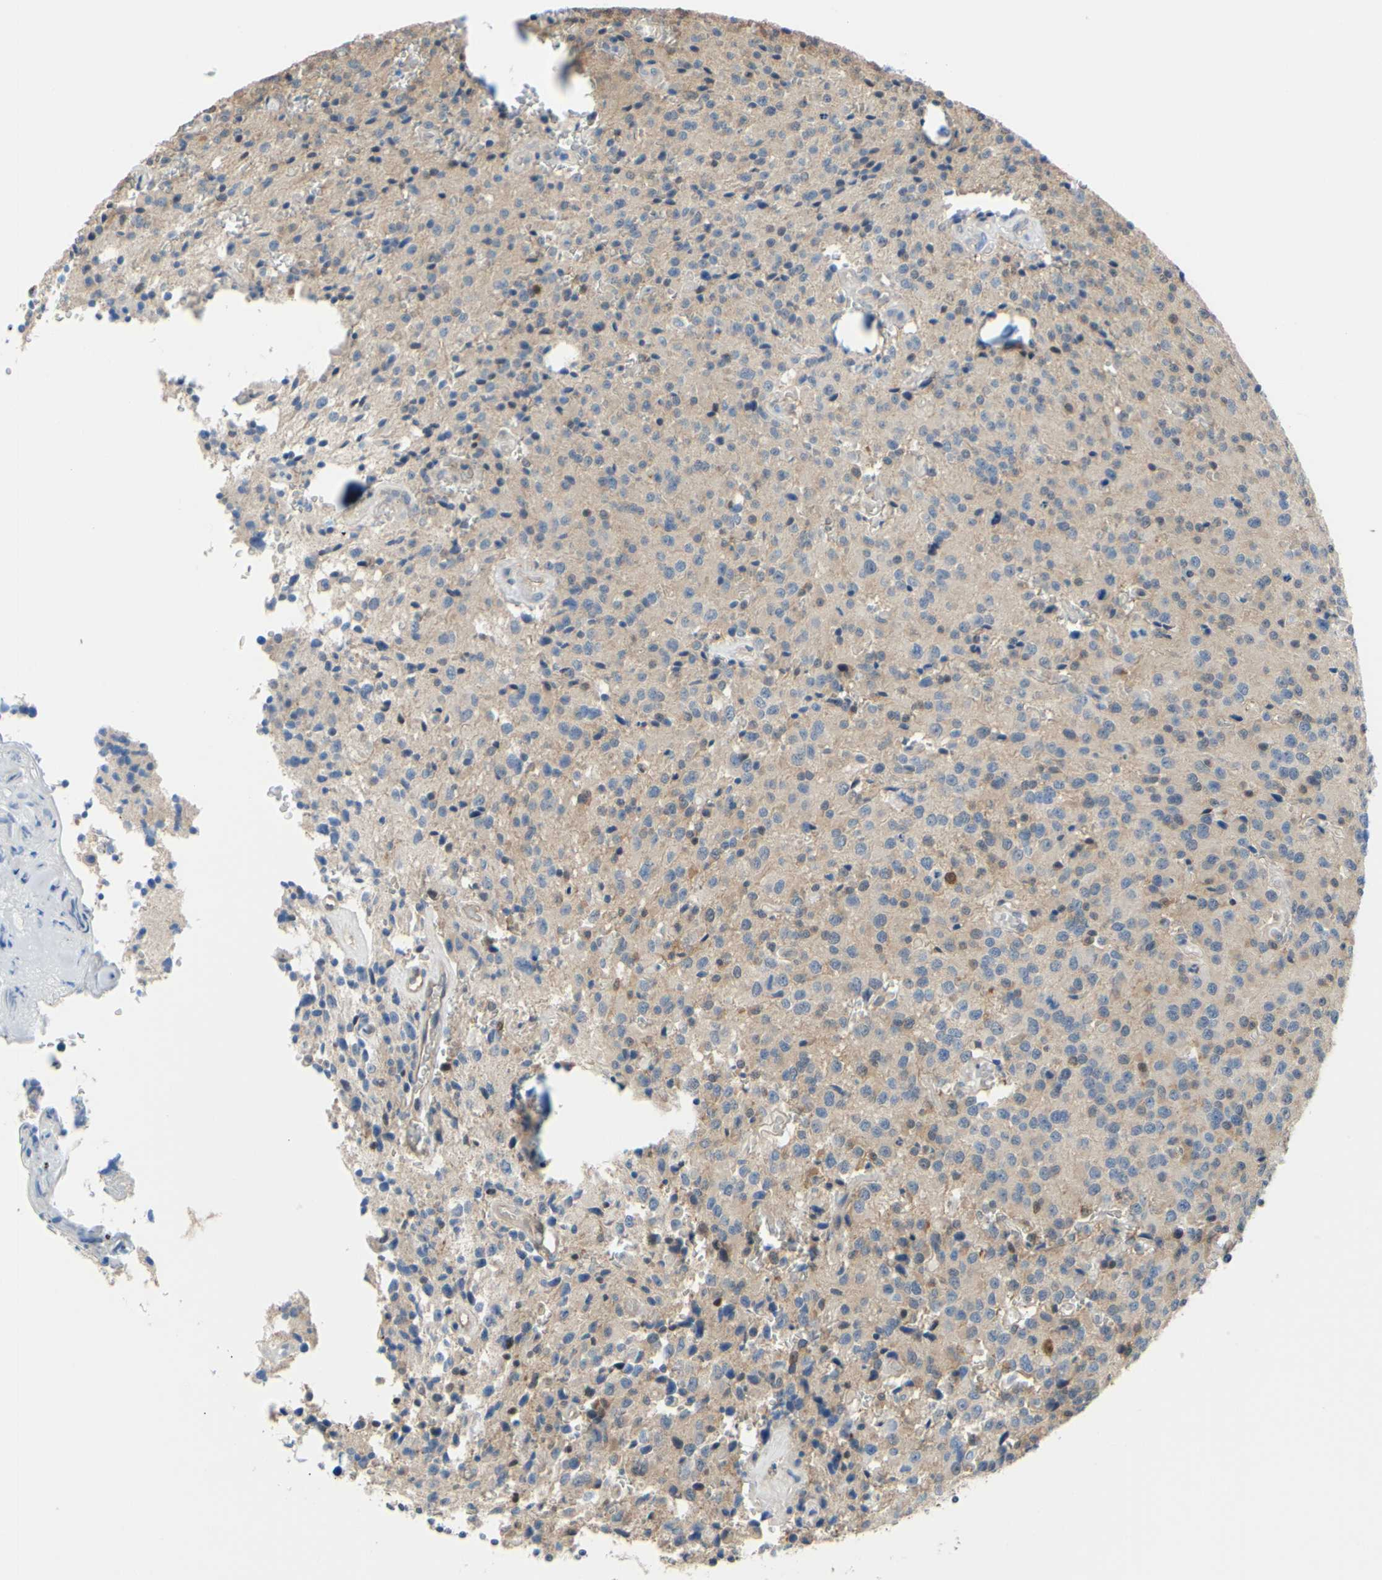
{"staining": {"intensity": "weak", "quantity": "<25%", "location": "cytoplasmic/membranous"}, "tissue": "glioma", "cell_type": "Tumor cells", "image_type": "cancer", "snomed": [{"axis": "morphology", "description": "Glioma, malignant, Low grade"}, {"axis": "topography", "description": "Brain"}], "caption": "High magnification brightfield microscopy of malignant glioma (low-grade) stained with DAB (brown) and counterstained with hematoxylin (blue): tumor cells show no significant positivity.", "gene": "UPK3B", "patient": {"sex": "male", "age": 58}}